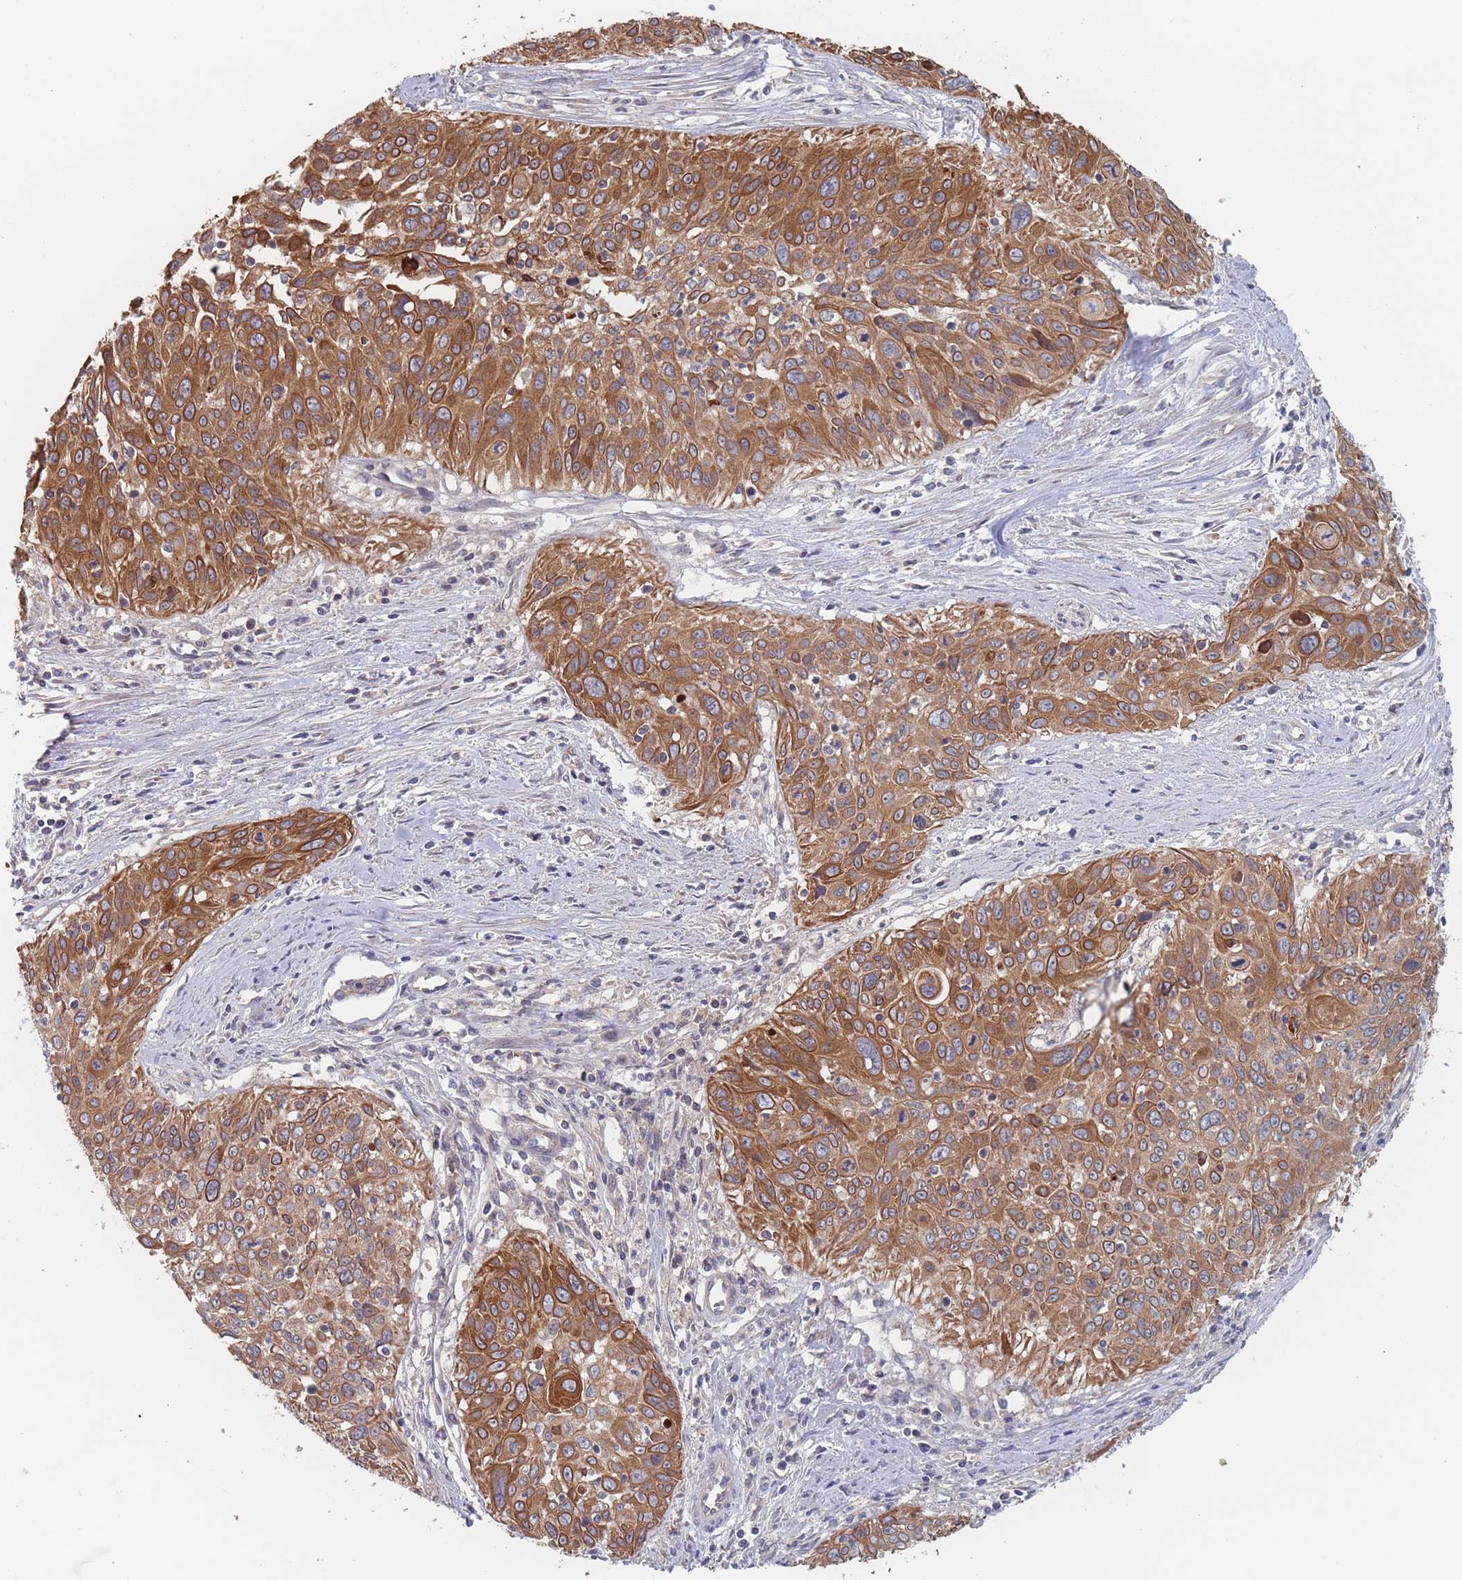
{"staining": {"intensity": "strong", "quantity": ">75%", "location": "cytoplasmic/membranous"}, "tissue": "cervical cancer", "cell_type": "Tumor cells", "image_type": "cancer", "snomed": [{"axis": "morphology", "description": "Squamous cell carcinoma, NOS"}, {"axis": "topography", "description": "Cervix"}], "caption": "IHC image of neoplastic tissue: human cervical cancer stained using immunohistochemistry (IHC) shows high levels of strong protein expression localized specifically in the cytoplasmic/membranous of tumor cells, appearing as a cytoplasmic/membranous brown color.", "gene": "EFCC1", "patient": {"sex": "female", "age": 55}}